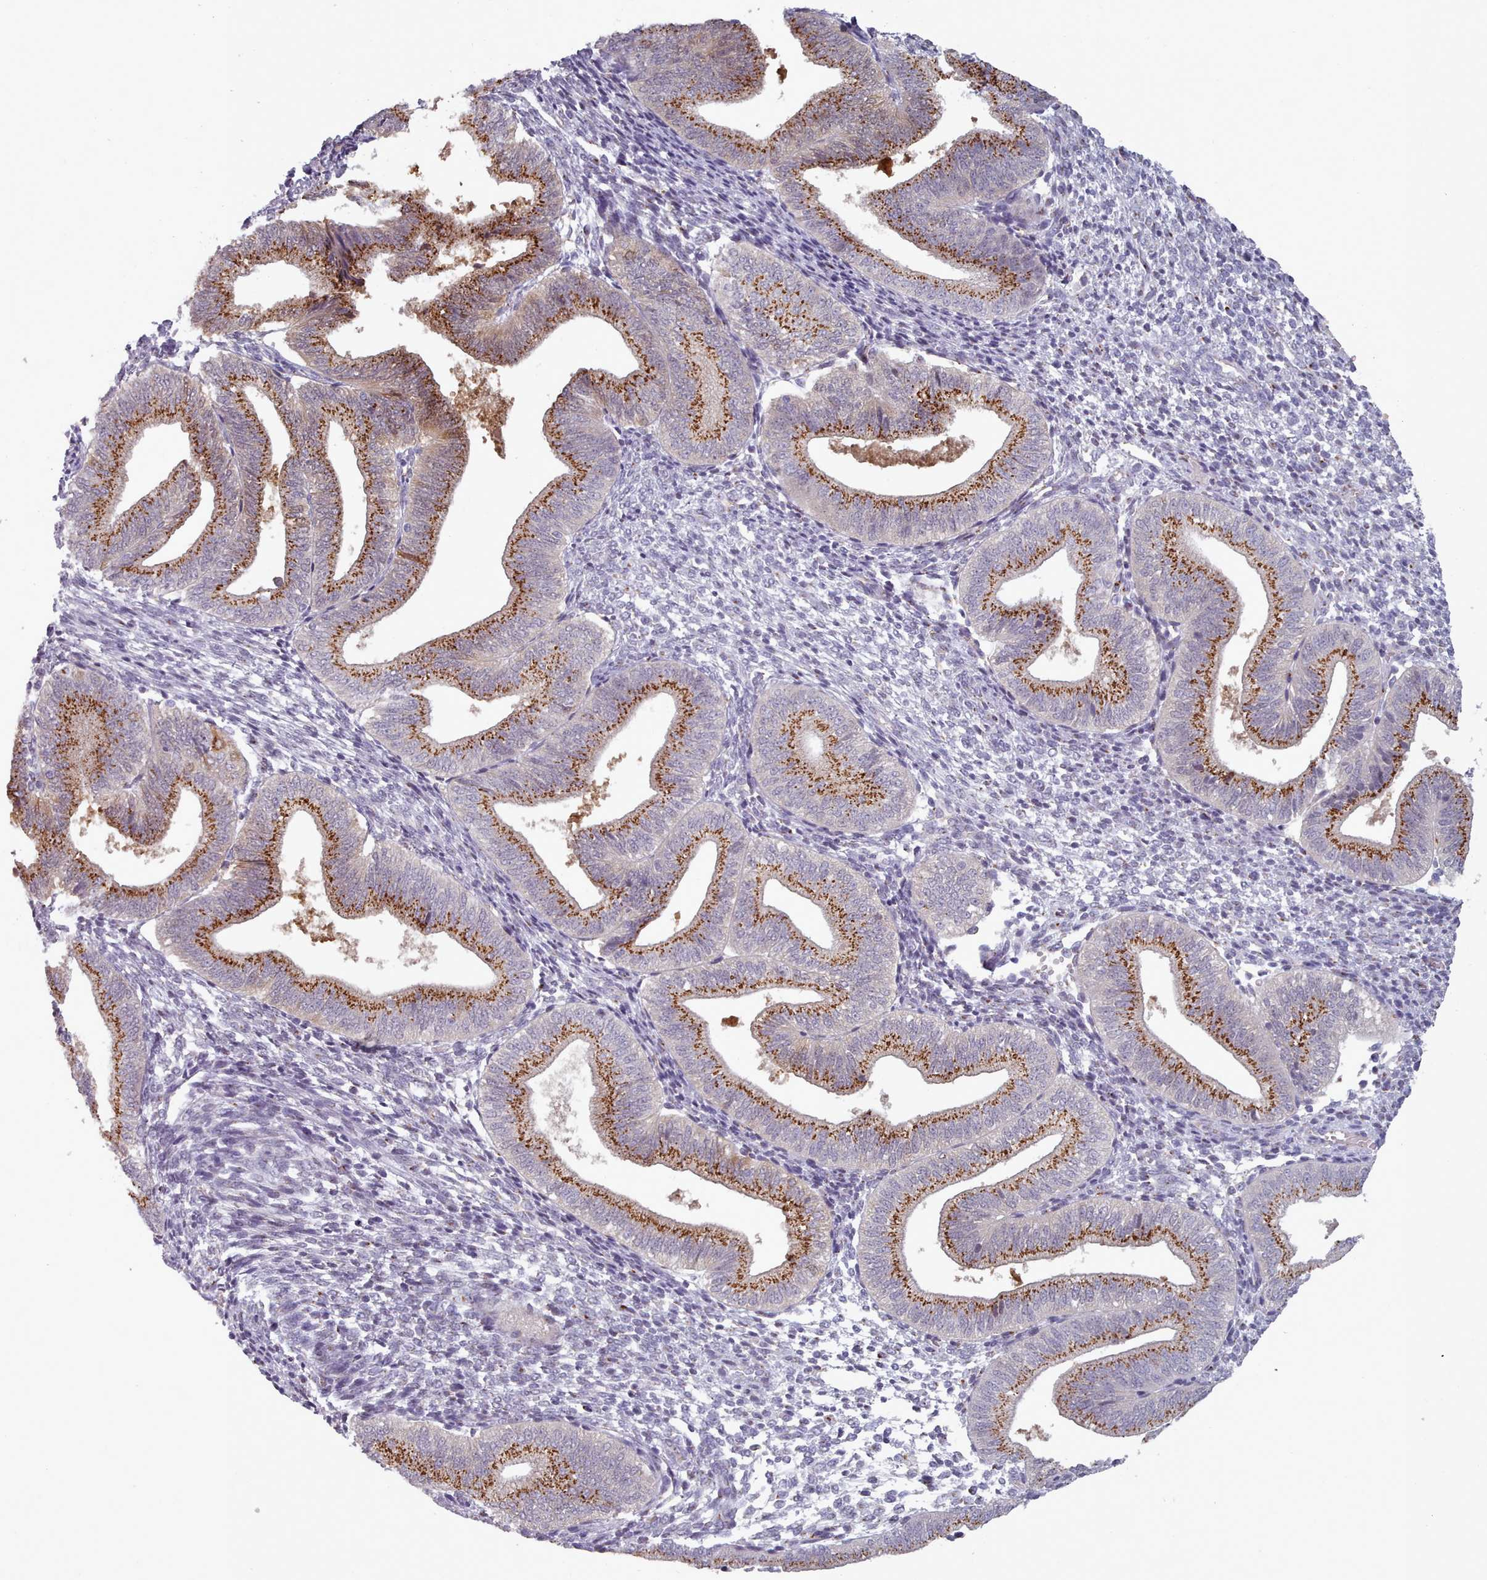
{"staining": {"intensity": "negative", "quantity": "none", "location": "none"}, "tissue": "endometrium", "cell_type": "Cells in endometrial stroma", "image_type": "normal", "snomed": [{"axis": "morphology", "description": "Normal tissue, NOS"}, {"axis": "topography", "description": "Endometrium"}], "caption": "Protein analysis of normal endometrium demonstrates no significant positivity in cells in endometrial stroma. Nuclei are stained in blue.", "gene": "MAN1B1", "patient": {"sex": "female", "age": 34}}